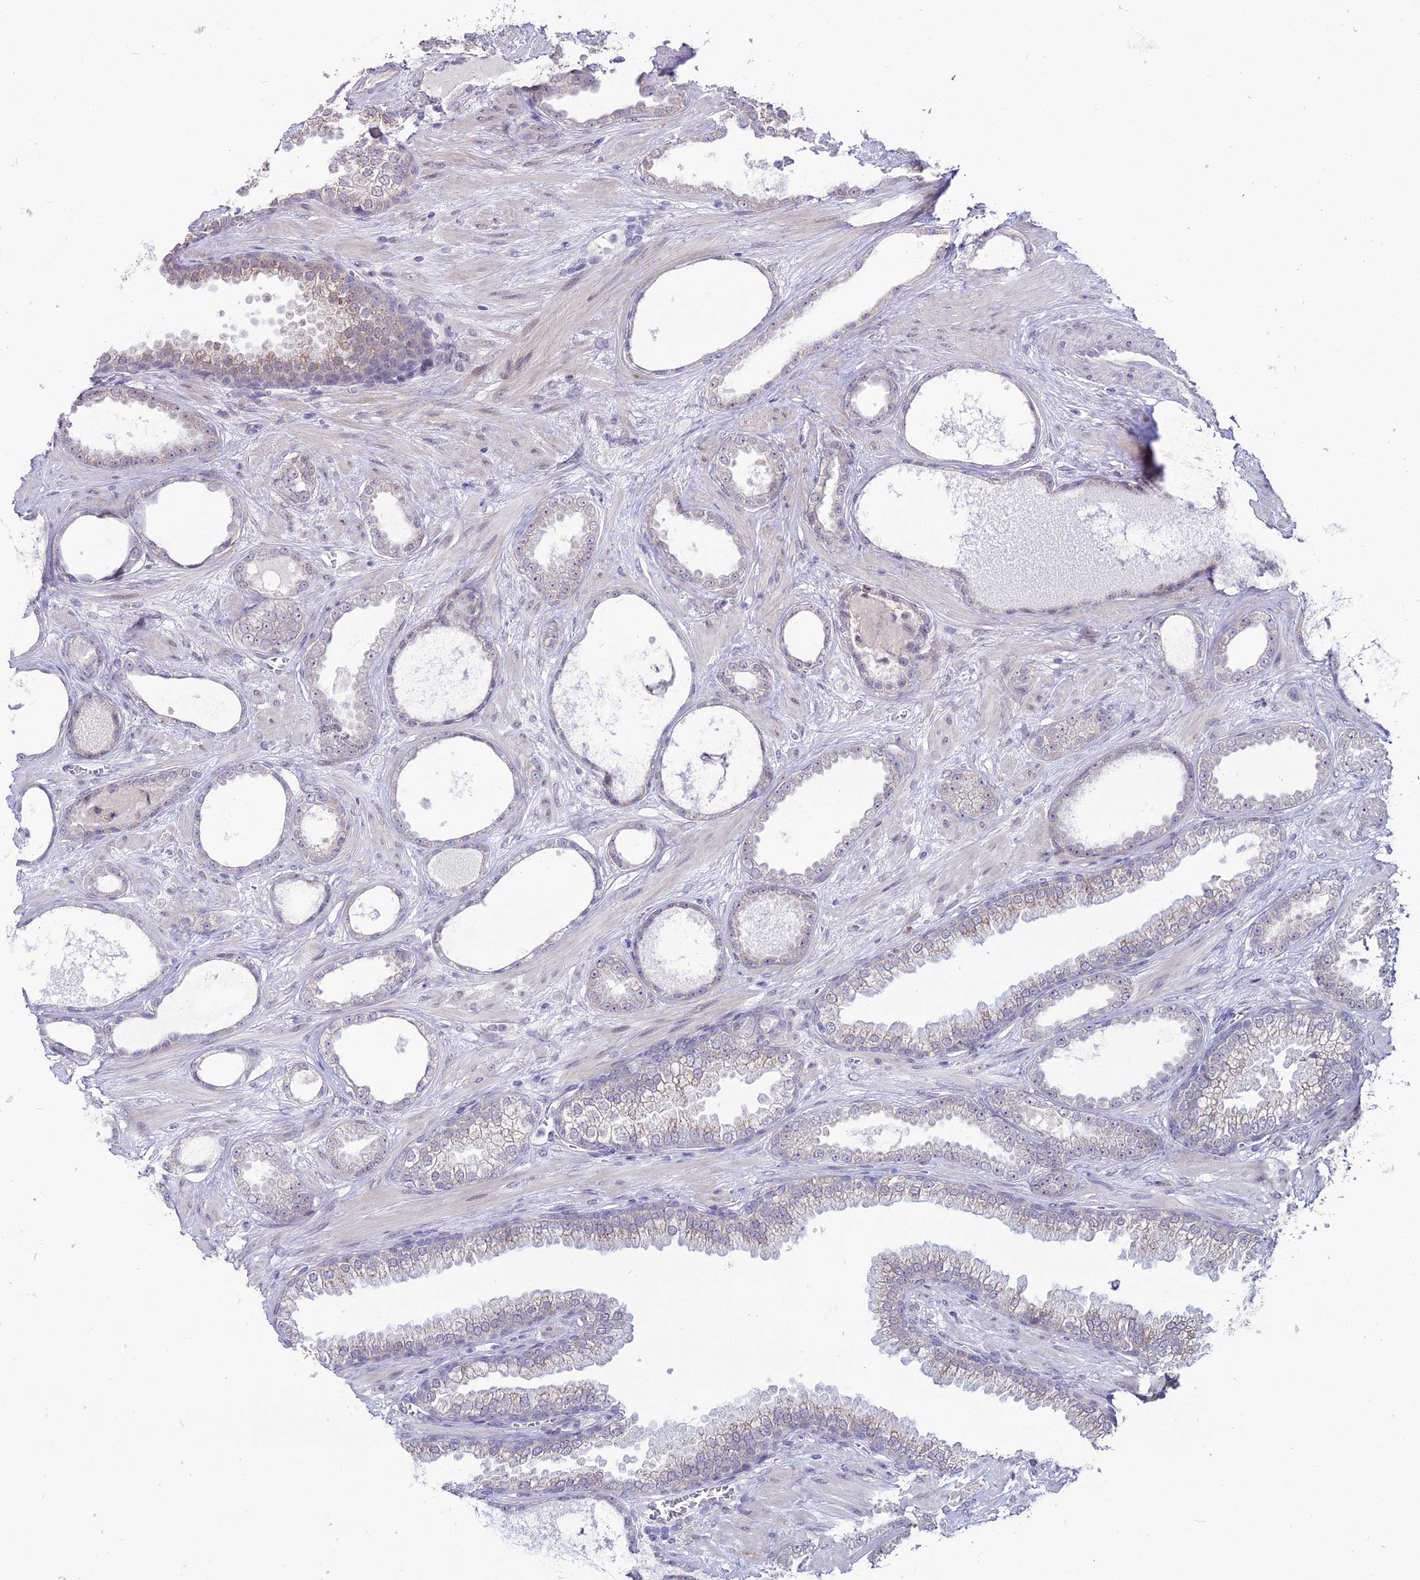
{"staining": {"intensity": "weak", "quantity": "<25%", "location": "cytoplasmic/membranous"}, "tissue": "prostate cancer", "cell_type": "Tumor cells", "image_type": "cancer", "snomed": [{"axis": "morphology", "description": "Adenocarcinoma, Low grade"}, {"axis": "topography", "description": "Prostate"}], "caption": "Protein analysis of prostate cancer (adenocarcinoma (low-grade)) reveals no significant positivity in tumor cells.", "gene": "TROAP", "patient": {"sex": "male", "age": 57}}